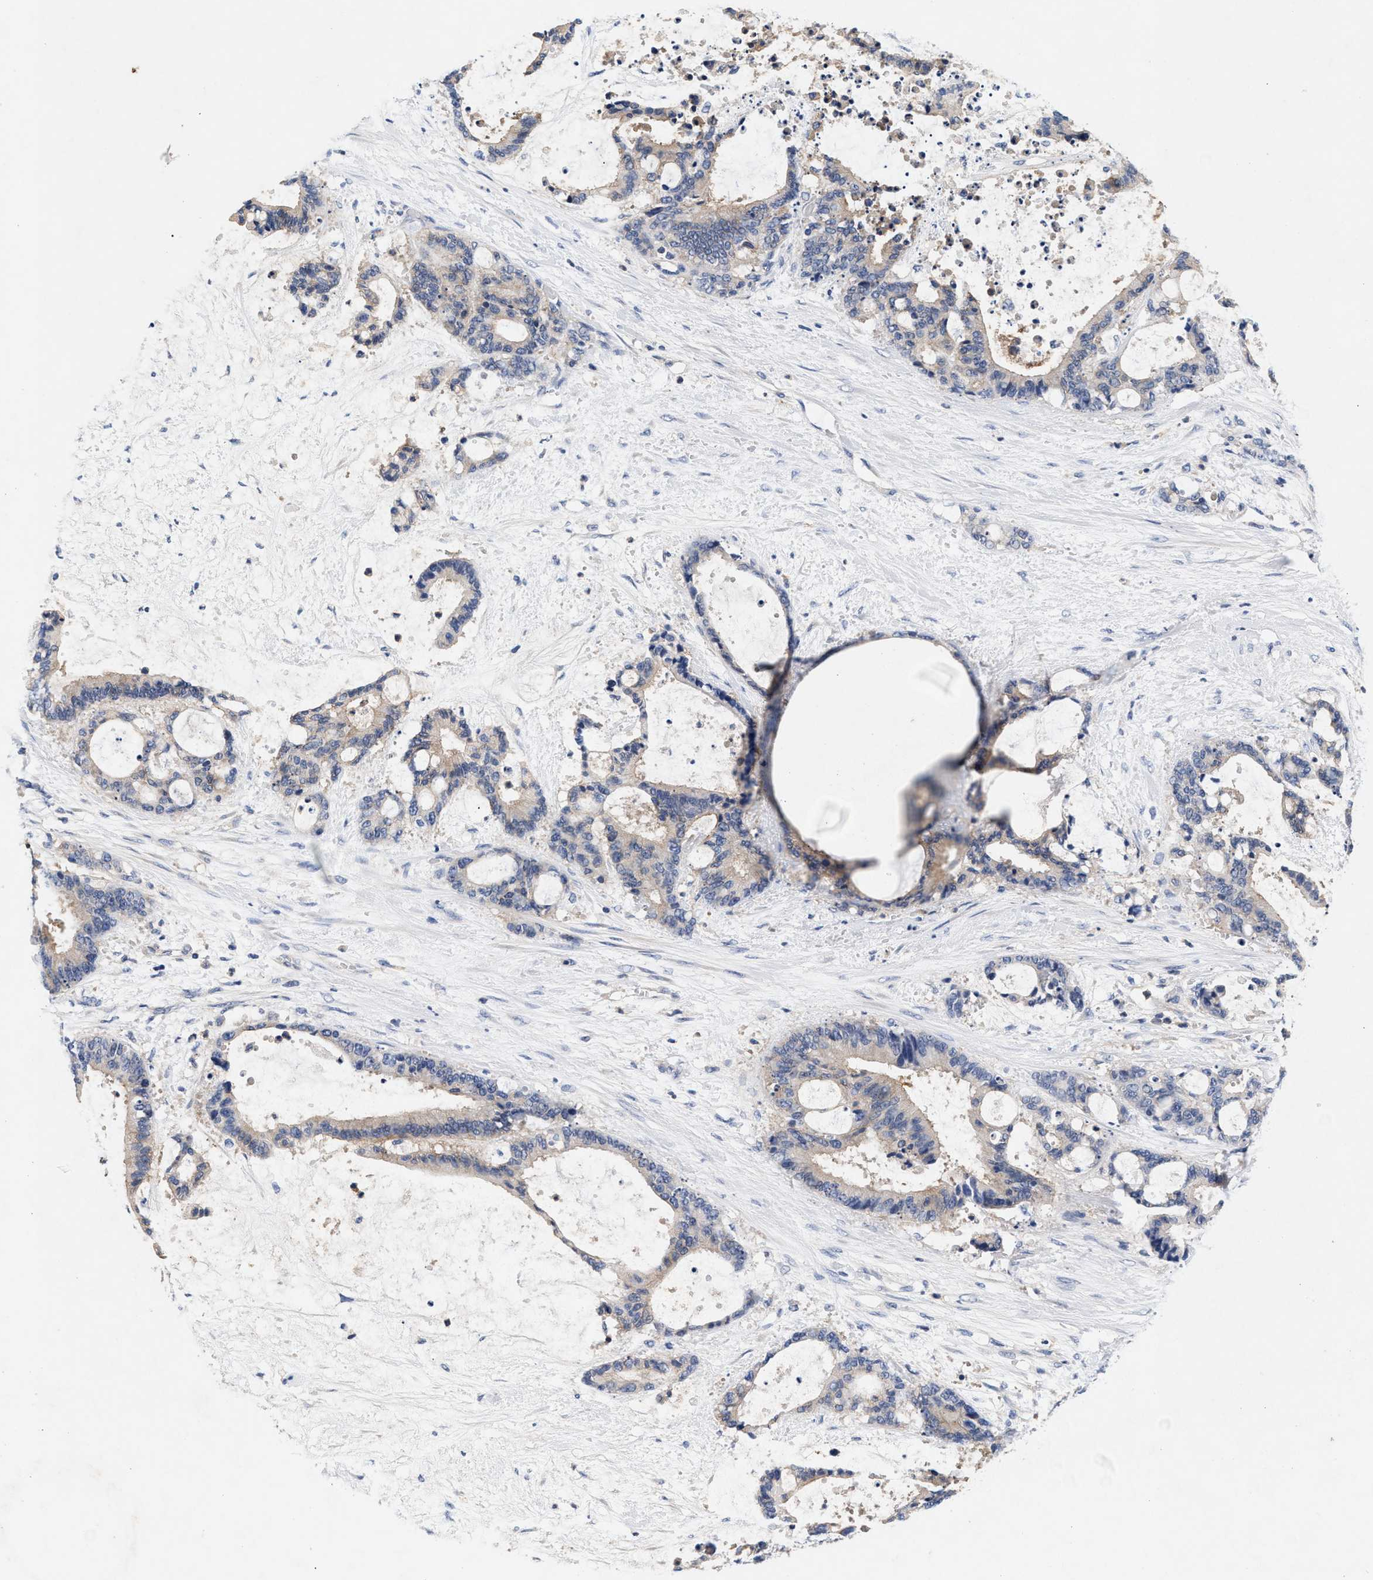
{"staining": {"intensity": "weak", "quantity": "25%-75%", "location": "cytoplasmic/membranous"}, "tissue": "liver cancer", "cell_type": "Tumor cells", "image_type": "cancer", "snomed": [{"axis": "morphology", "description": "Normal tissue, NOS"}, {"axis": "morphology", "description": "Cholangiocarcinoma"}, {"axis": "topography", "description": "Liver"}, {"axis": "topography", "description": "Peripheral nerve tissue"}], "caption": "Immunohistochemical staining of human cholangiocarcinoma (liver) reveals weak cytoplasmic/membranous protein staining in about 25%-75% of tumor cells.", "gene": "GNAI3", "patient": {"sex": "female", "age": 73}}